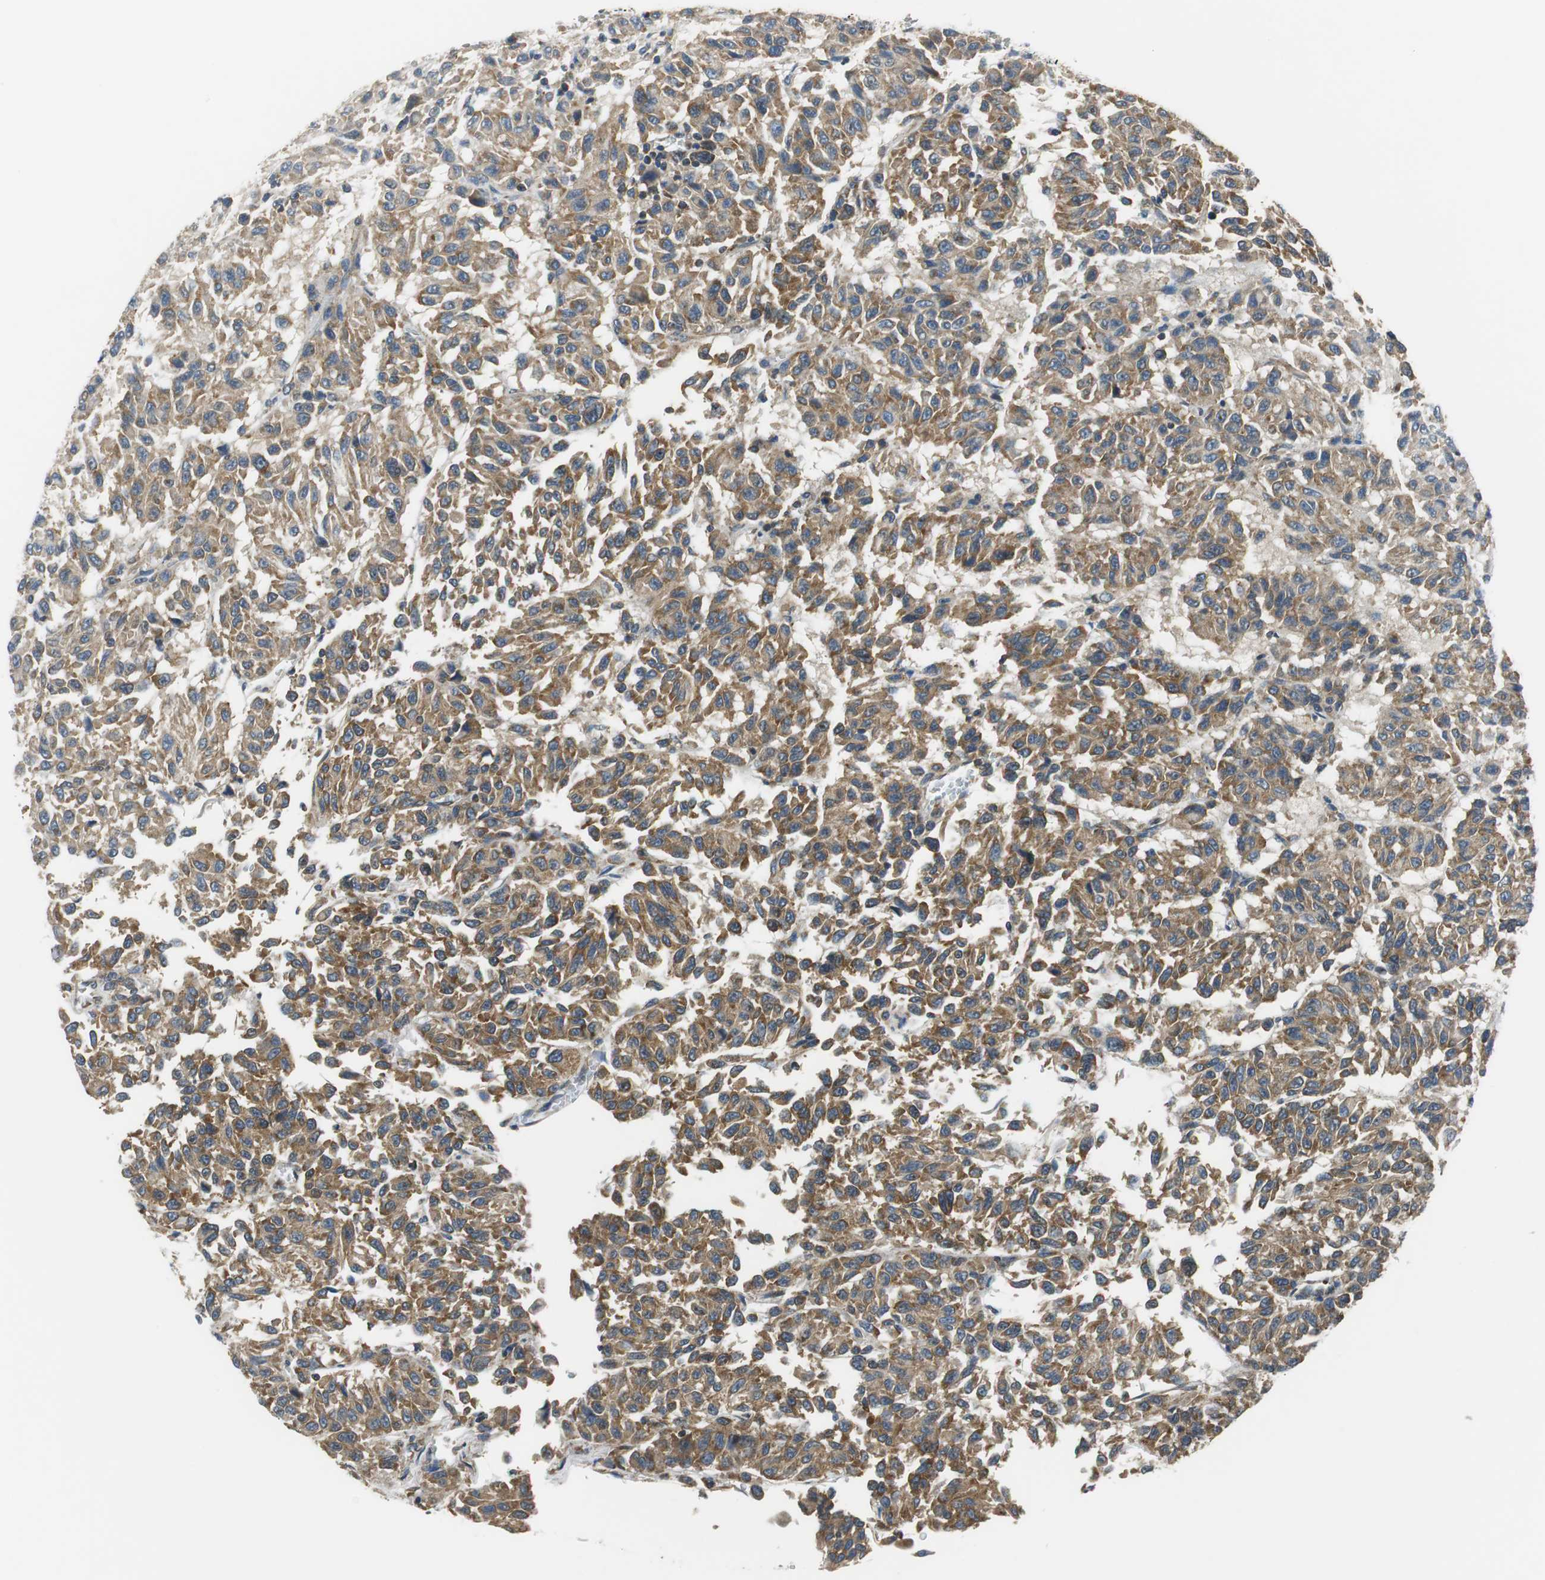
{"staining": {"intensity": "moderate", "quantity": ">75%", "location": "cytoplasmic/membranous"}, "tissue": "melanoma", "cell_type": "Tumor cells", "image_type": "cancer", "snomed": [{"axis": "morphology", "description": "Malignant melanoma, Metastatic site"}, {"axis": "topography", "description": "Lung"}], "caption": "Protein staining of melanoma tissue displays moderate cytoplasmic/membranous positivity in approximately >75% of tumor cells.", "gene": "CNOT3", "patient": {"sex": "male", "age": 64}}